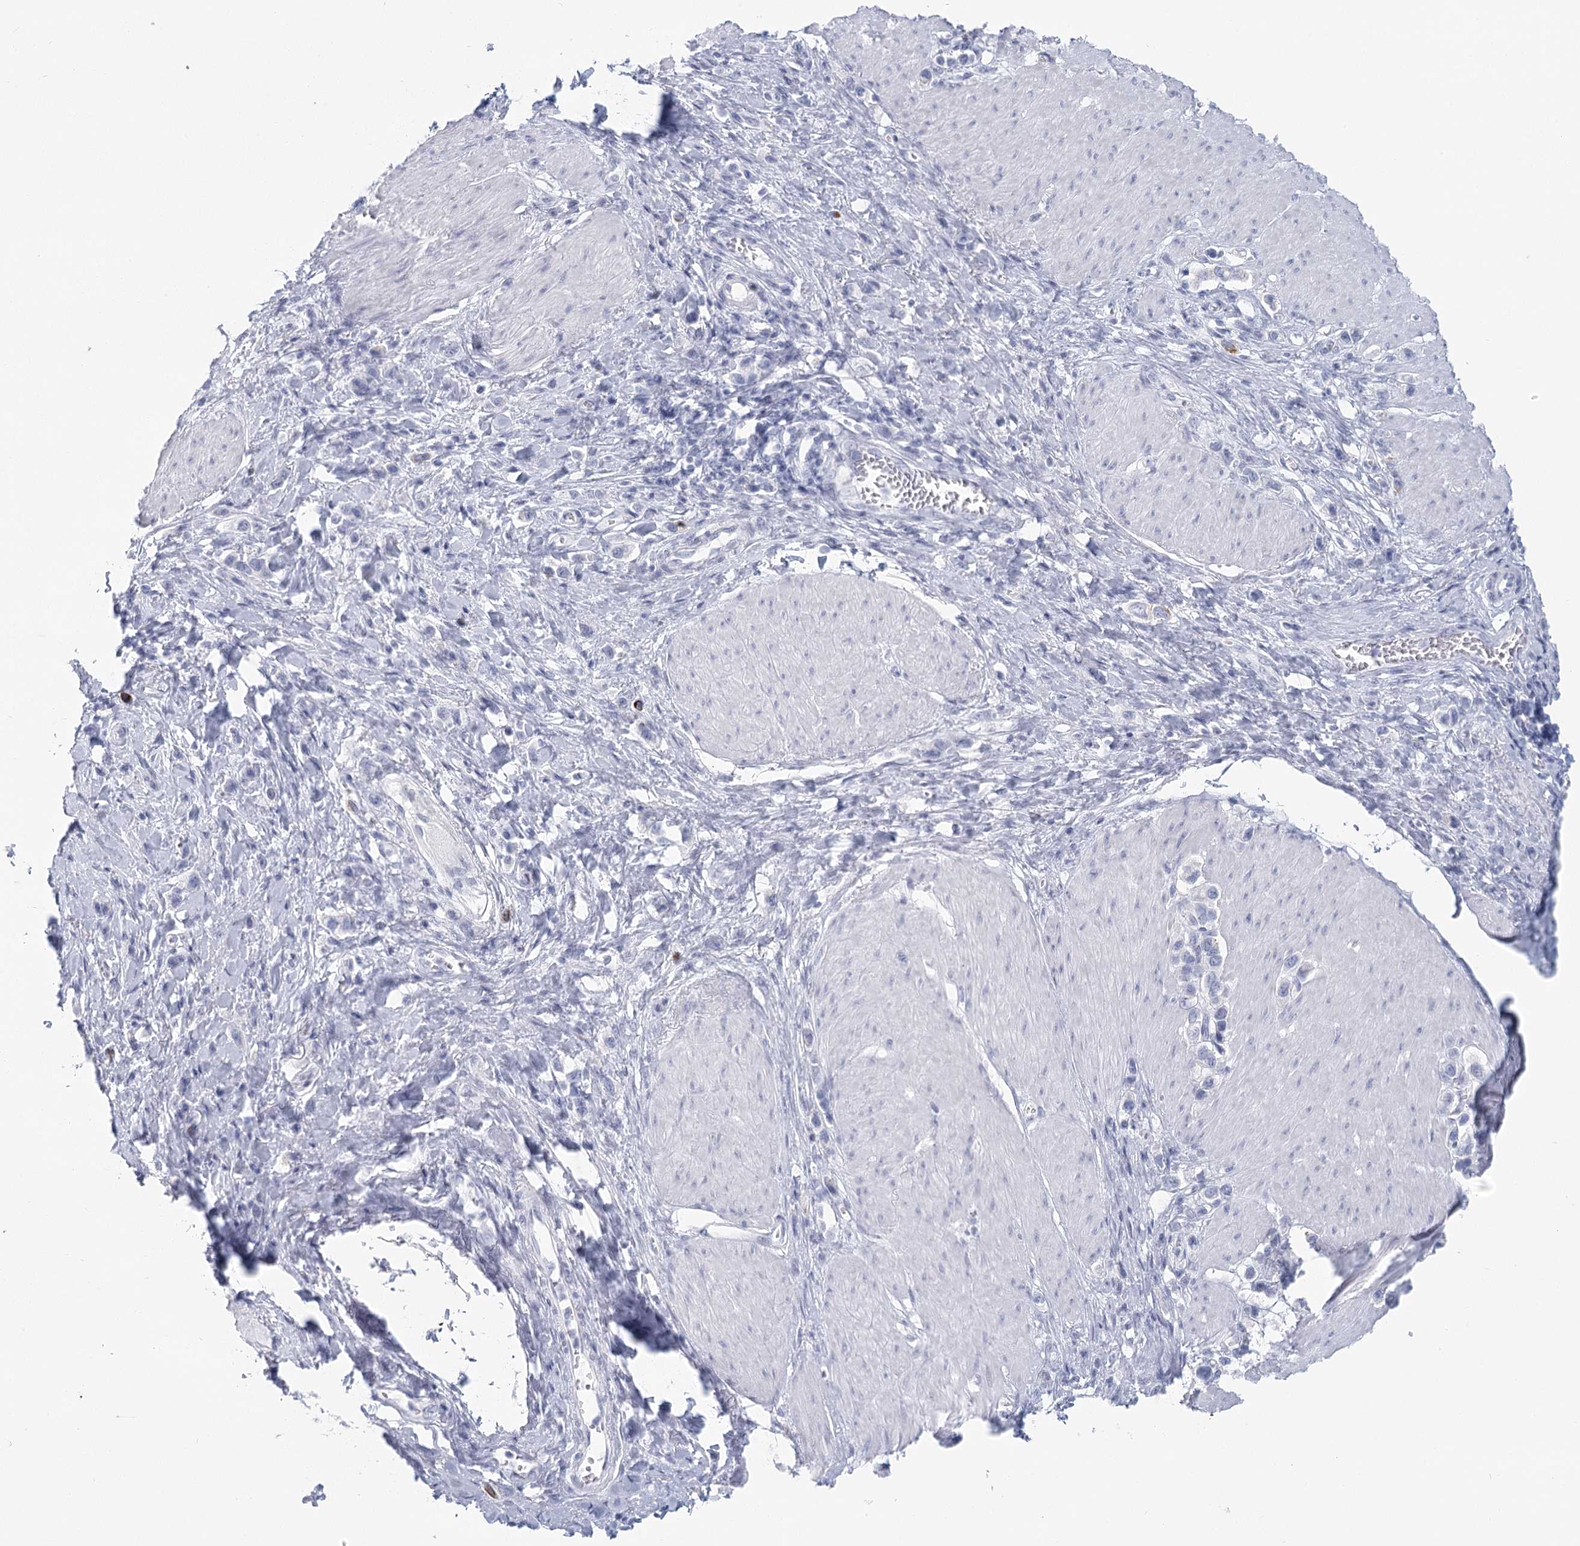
{"staining": {"intensity": "negative", "quantity": "none", "location": "none"}, "tissue": "stomach cancer", "cell_type": "Tumor cells", "image_type": "cancer", "snomed": [{"axis": "morphology", "description": "Normal tissue, NOS"}, {"axis": "morphology", "description": "Adenocarcinoma, NOS"}, {"axis": "topography", "description": "Stomach, upper"}, {"axis": "topography", "description": "Stomach"}], "caption": "Tumor cells are negative for brown protein staining in adenocarcinoma (stomach). The staining is performed using DAB (3,3'-diaminobenzidine) brown chromogen with nuclei counter-stained in using hematoxylin.", "gene": "WNT8B", "patient": {"sex": "female", "age": 65}}